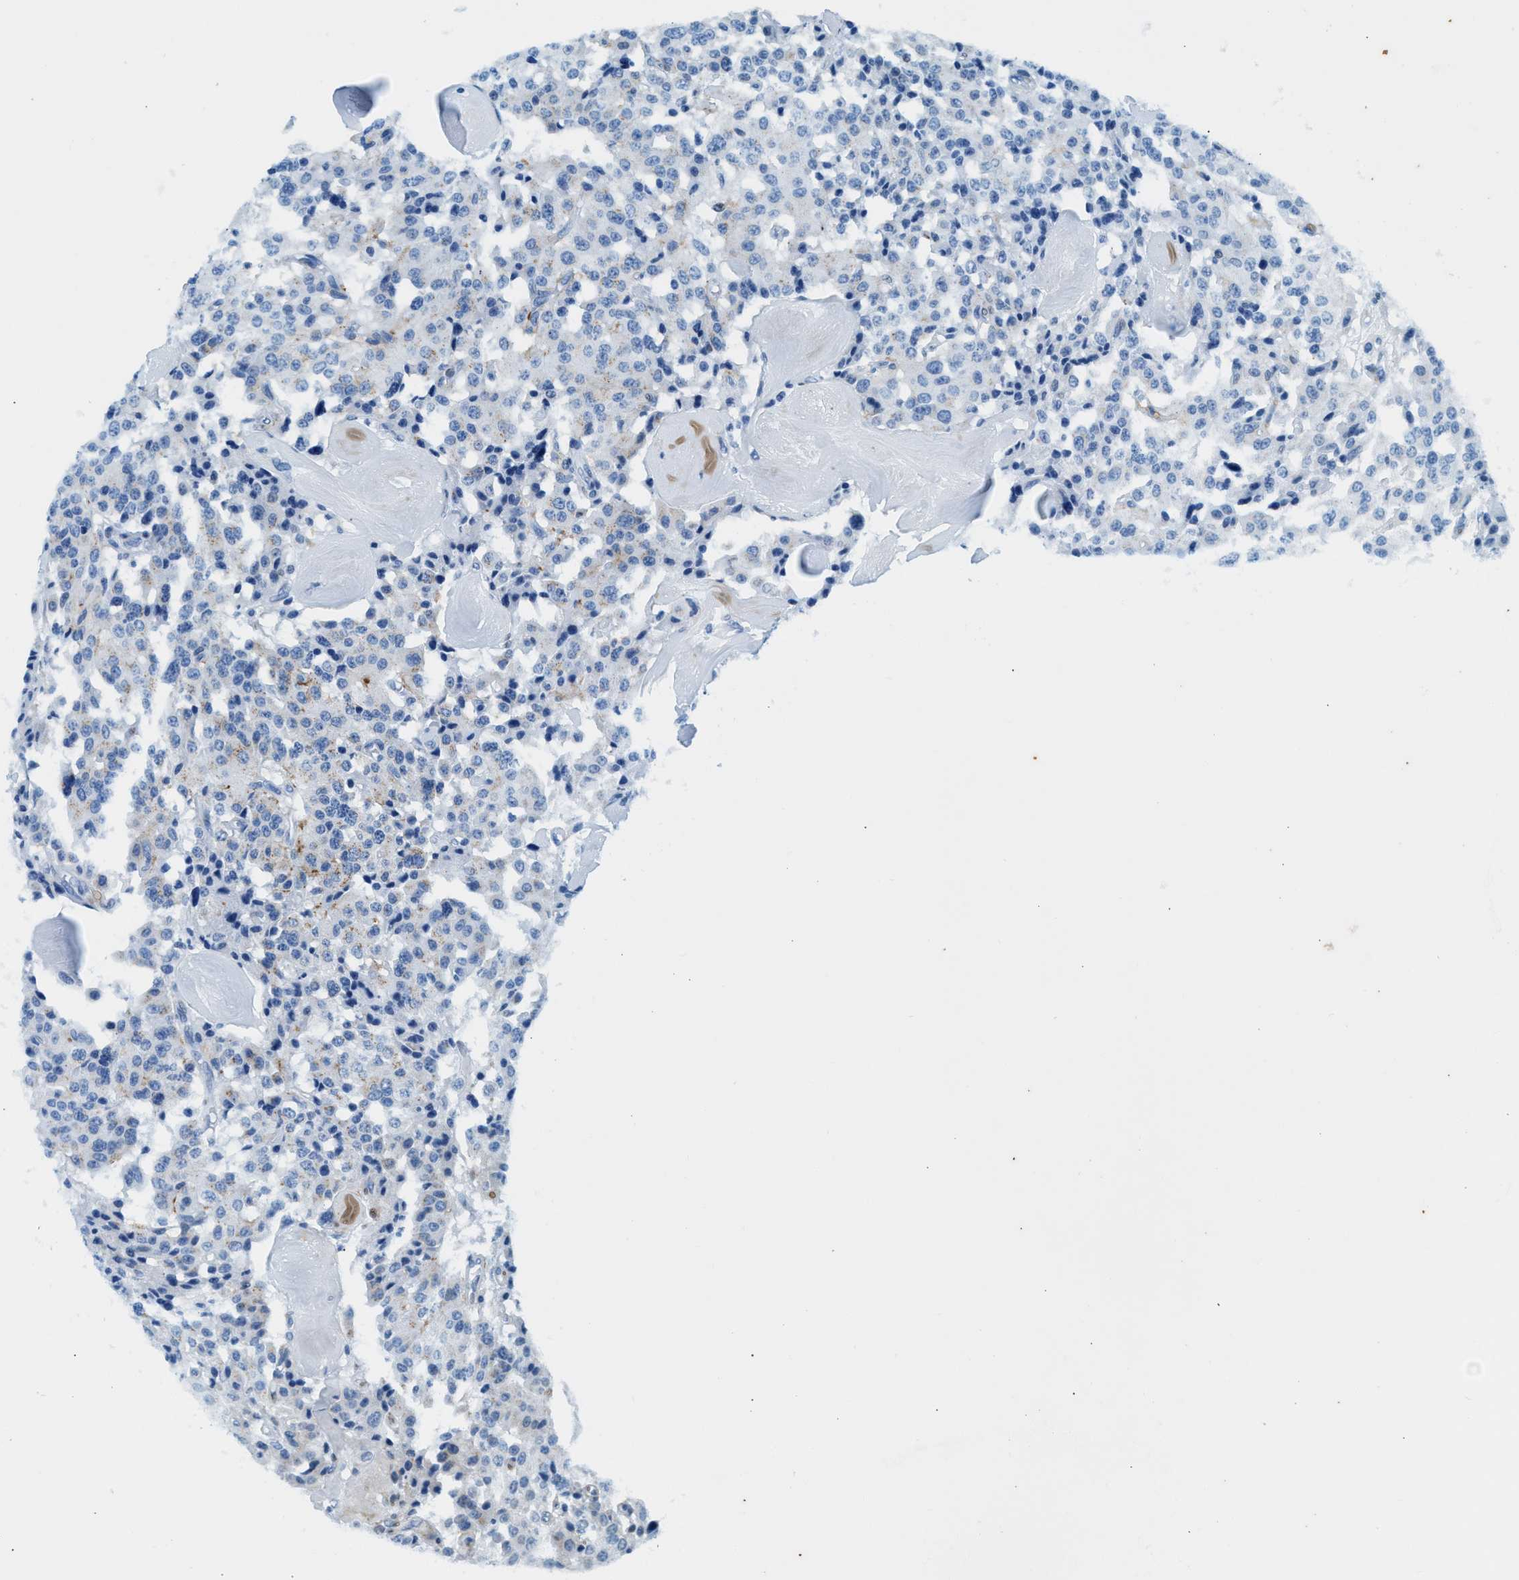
{"staining": {"intensity": "moderate", "quantity": "<25%", "location": "cytoplasmic/membranous"}, "tissue": "carcinoid", "cell_type": "Tumor cells", "image_type": "cancer", "snomed": [{"axis": "morphology", "description": "Carcinoid, malignant, NOS"}, {"axis": "topography", "description": "Lung"}], "caption": "High-magnification brightfield microscopy of carcinoid stained with DAB (3,3'-diaminobenzidine) (brown) and counterstained with hematoxylin (blue). tumor cells exhibit moderate cytoplasmic/membranous positivity is appreciated in approximately<25% of cells.", "gene": "VPS53", "patient": {"sex": "male", "age": 30}}